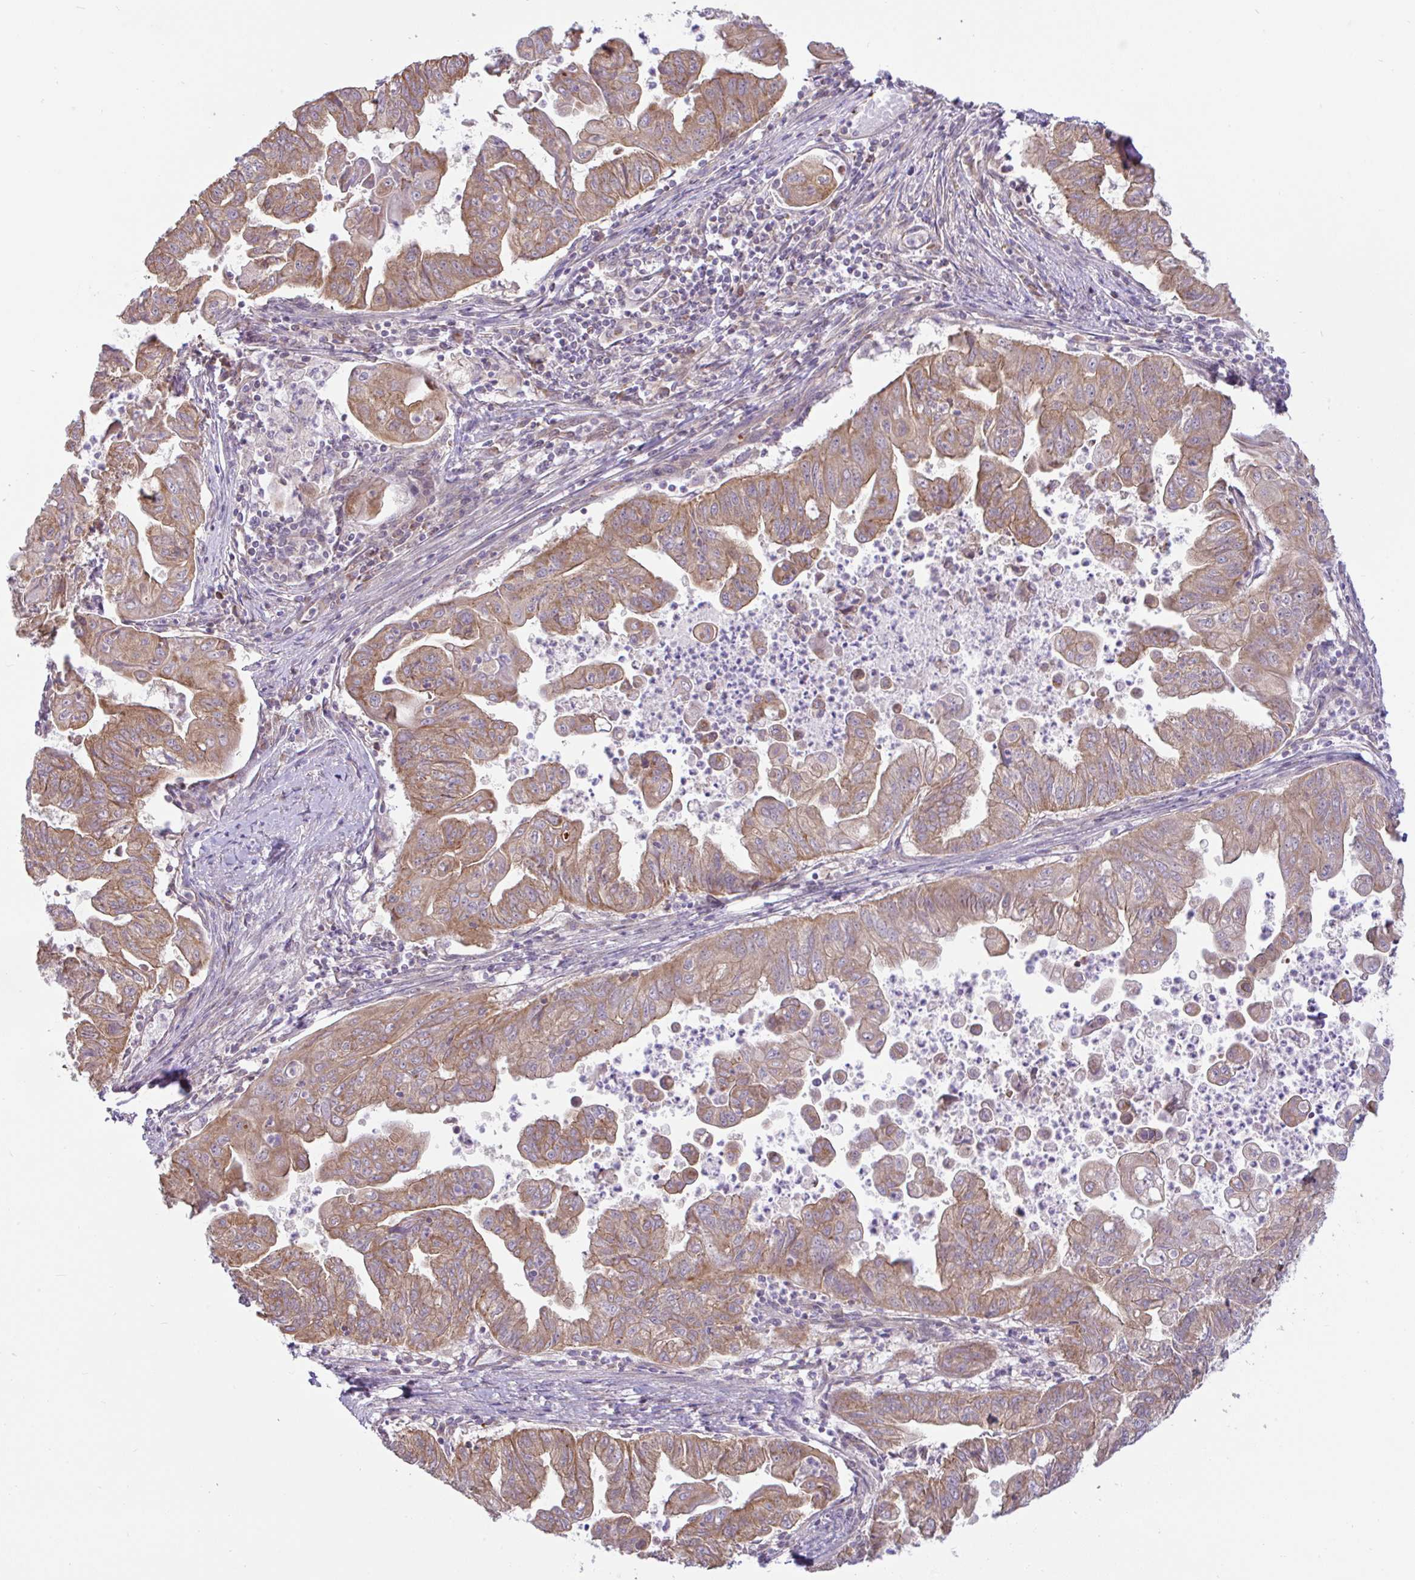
{"staining": {"intensity": "moderate", "quantity": ">75%", "location": "cytoplasmic/membranous"}, "tissue": "stomach cancer", "cell_type": "Tumor cells", "image_type": "cancer", "snomed": [{"axis": "morphology", "description": "Adenocarcinoma, NOS"}, {"axis": "topography", "description": "Stomach, upper"}], "caption": "Tumor cells exhibit medium levels of moderate cytoplasmic/membranous staining in about >75% of cells in human stomach adenocarcinoma. Nuclei are stained in blue.", "gene": "DLEU7", "patient": {"sex": "male", "age": 80}}